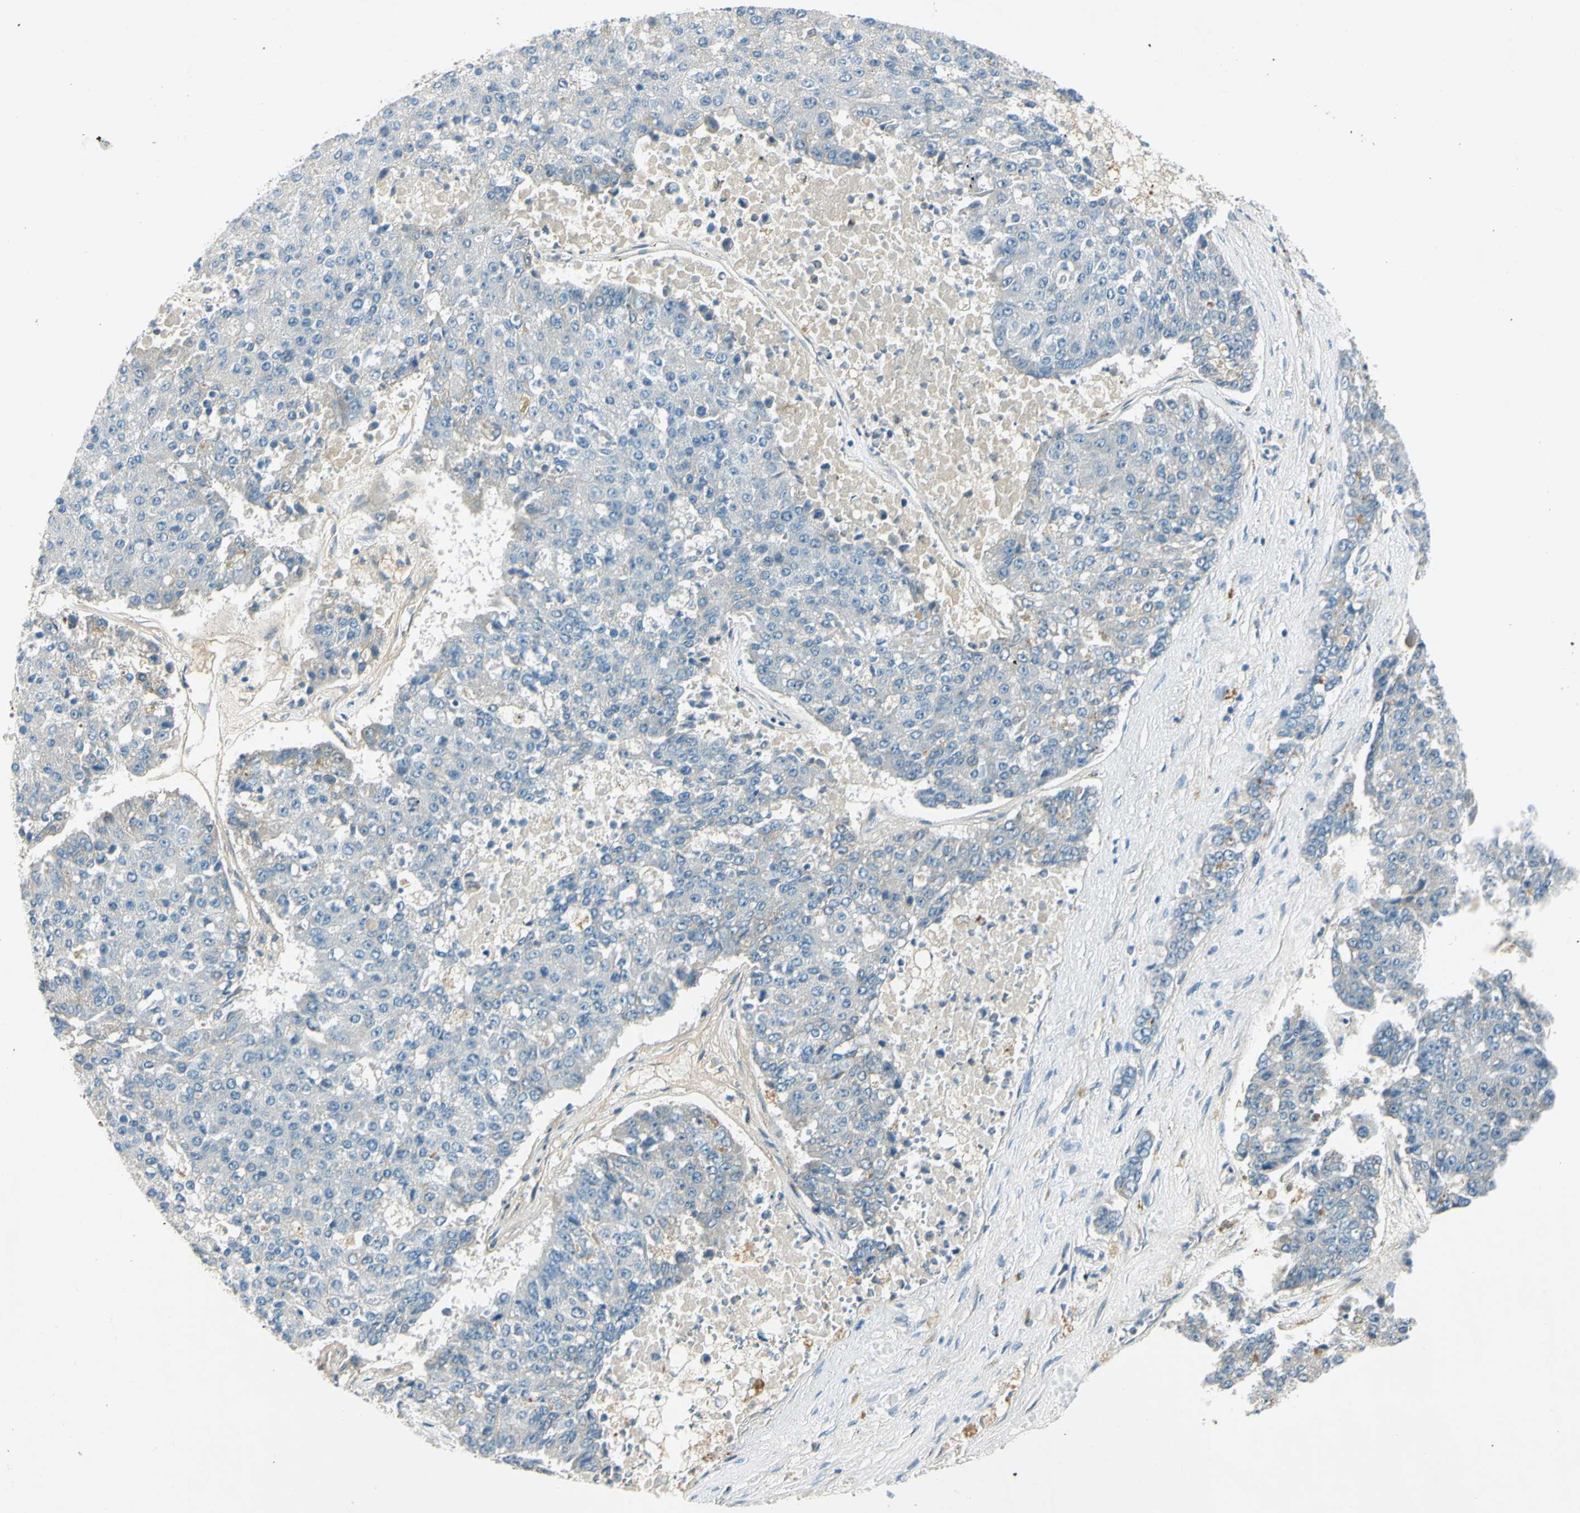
{"staining": {"intensity": "negative", "quantity": "none", "location": "none"}, "tissue": "pancreatic cancer", "cell_type": "Tumor cells", "image_type": "cancer", "snomed": [{"axis": "morphology", "description": "Adenocarcinoma, NOS"}, {"axis": "topography", "description": "Pancreas"}], "caption": "Immunohistochemistry (IHC) micrograph of neoplastic tissue: pancreatic cancer (adenocarcinoma) stained with DAB shows no significant protein positivity in tumor cells.", "gene": "LAMA3", "patient": {"sex": "male", "age": 50}}